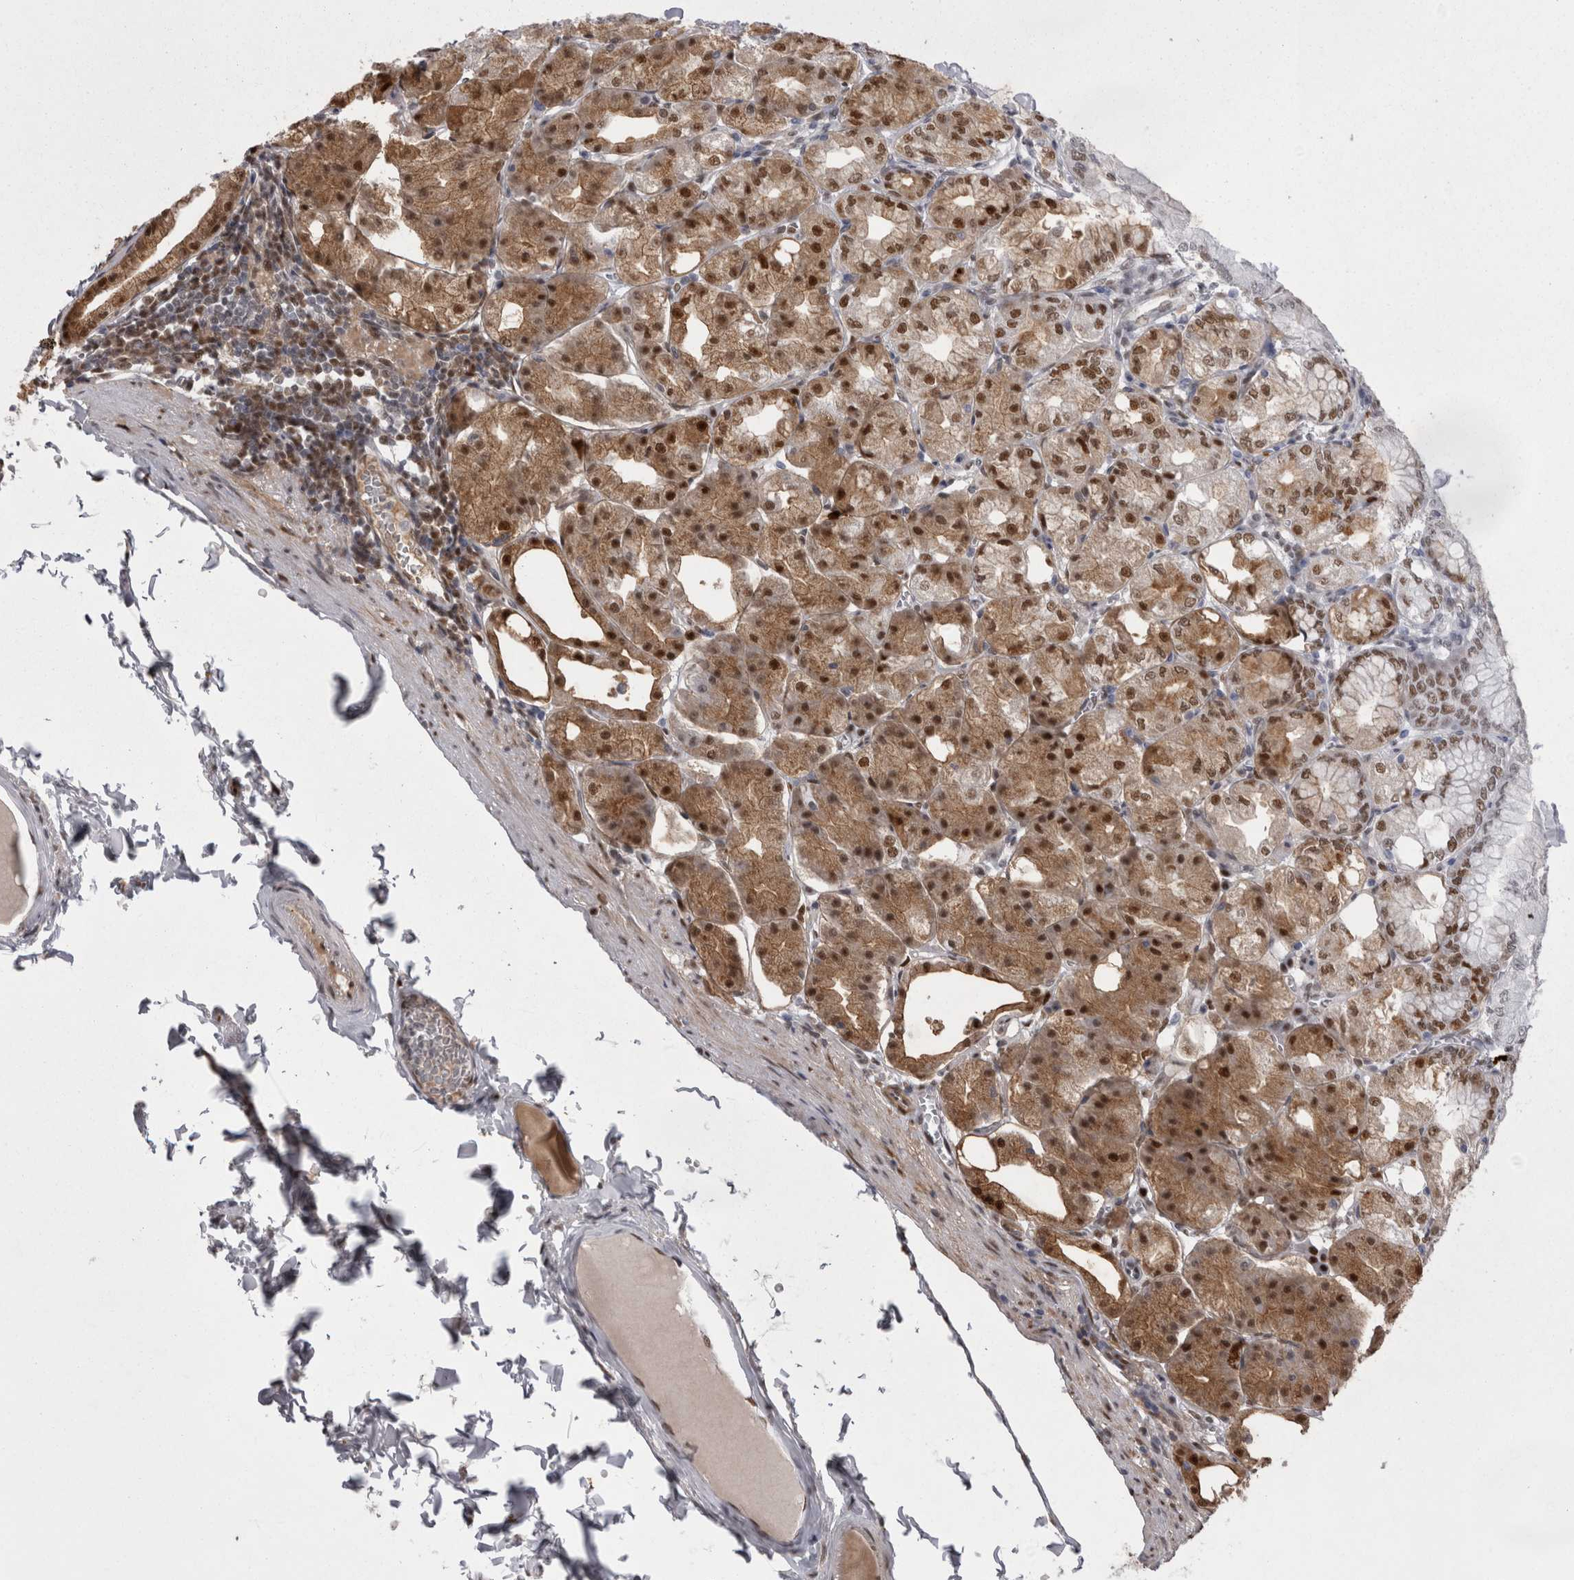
{"staining": {"intensity": "strong", "quantity": ">75%", "location": "cytoplasmic/membranous,nuclear"}, "tissue": "stomach", "cell_type": "Glandular cells", "image_type": "normal", "snomed": [{"axis": "morphology", "description": "Normal tissue, NOS"}, {"axis": "topography", "description": "Stomach, lower"}], "caption": "Protein expression analysis of benign human stomach reveals strong cytoplasmic/membranous,nuclear expression in approximately >75% of glandular cells. The staining was performed using DAB (3,3'-diaminobenzidine) to visualize the protein expression in brown, while the nuclei were stained in blue with hematoxylin (Magnification: 20x).", "gene": "C1orf54", "patient": {"sex": "male", "age": 71}}